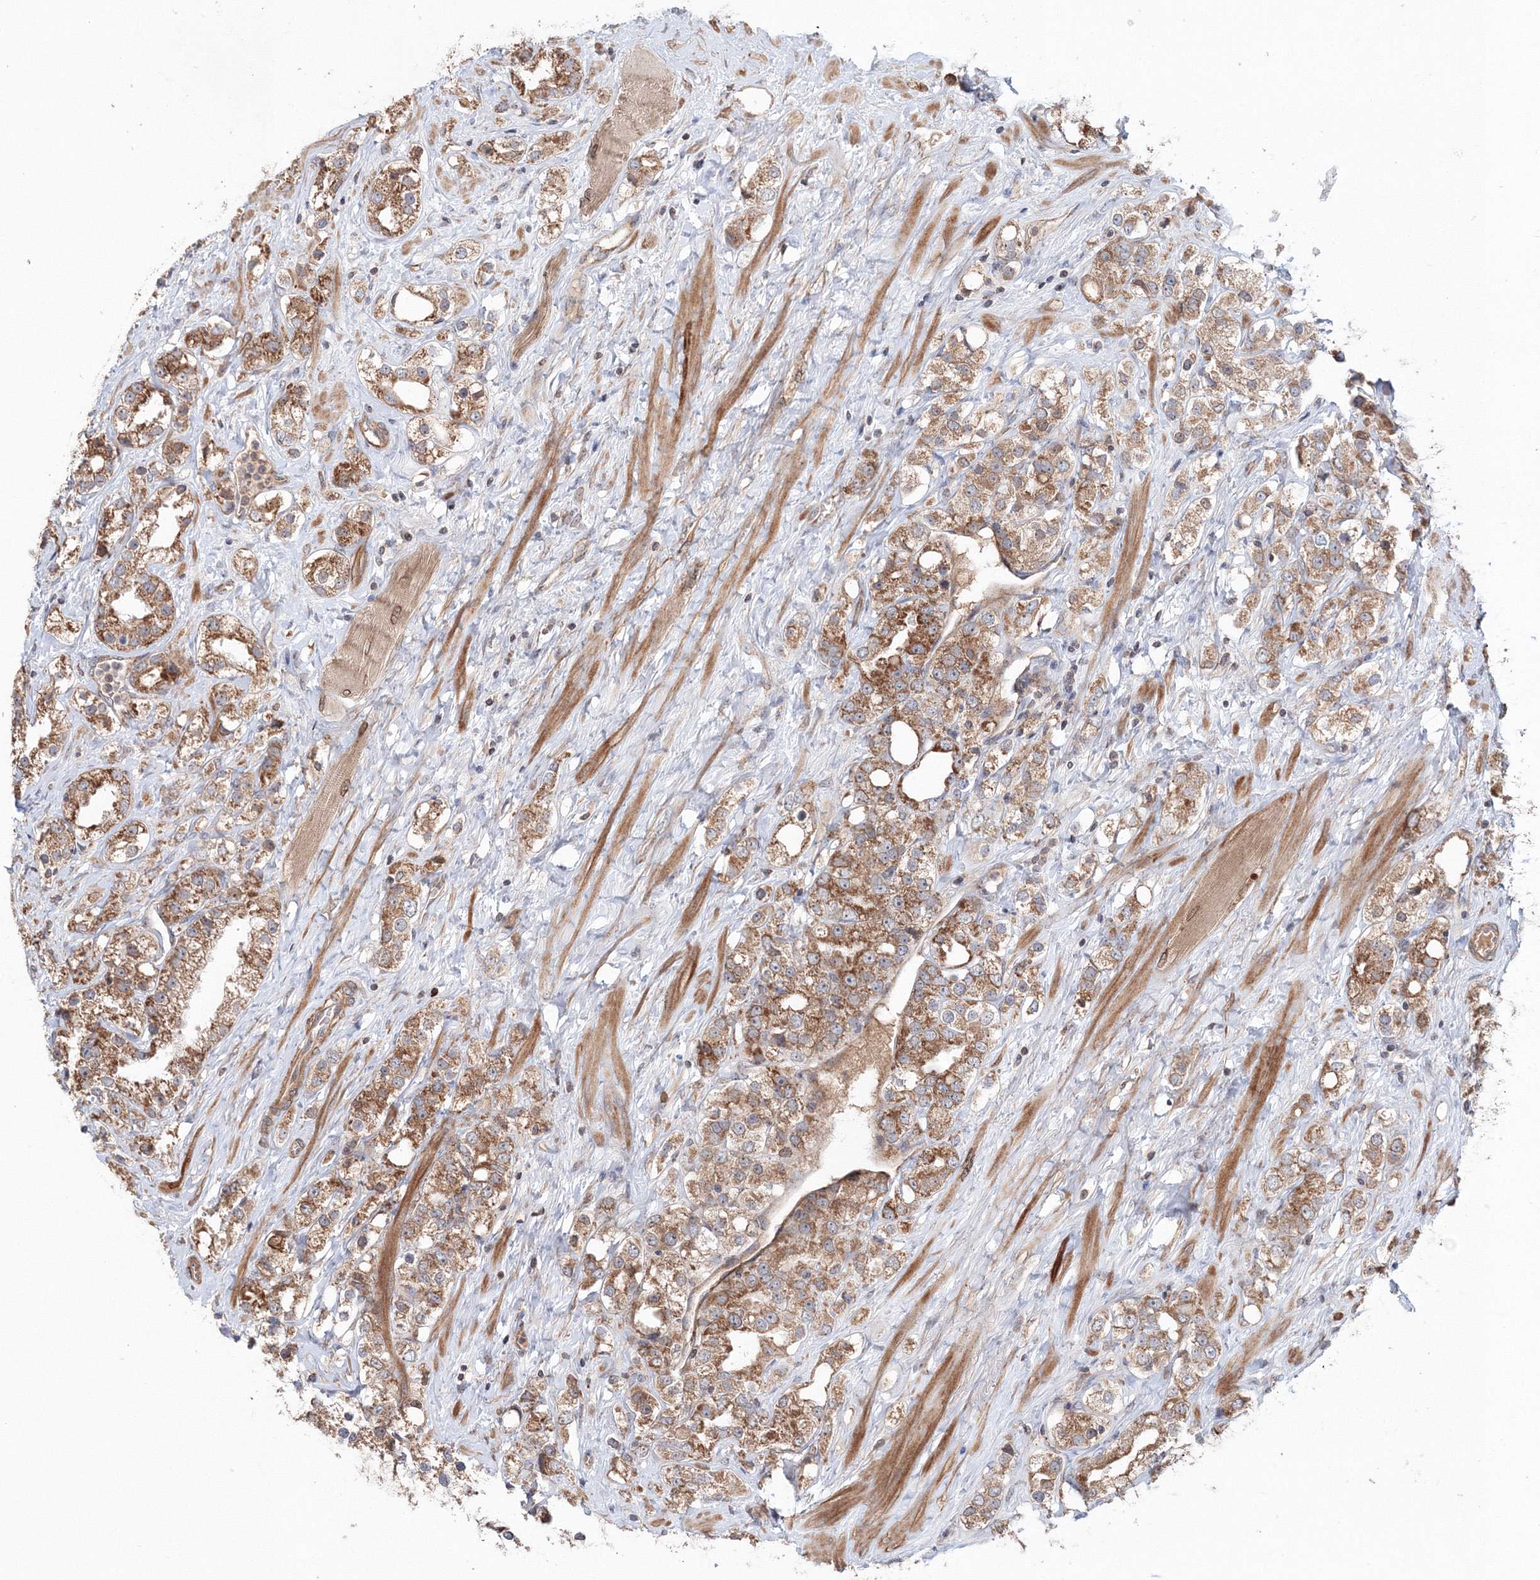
{"staining": {"intensity": "moderate", "quantity": ">75%", "location": "cytoplasmic/membranous"}, "tissue": "prostate cancer", "cell_type": "Tumor cells", "image_type": "cancer", "snomed": [{"axis": "morphology", "description": "Adenocarcinoma, NOS"}, {"axis": "topography", "description": "Prostate"}], "caption": "Moderate cytoplasmic/membranous positivity is present in approximately >75% of tumor cells in prostate cancer (adenocarcinoma).", "gene": "NOA1", "patient": {"sex": "male", "age": 79}}